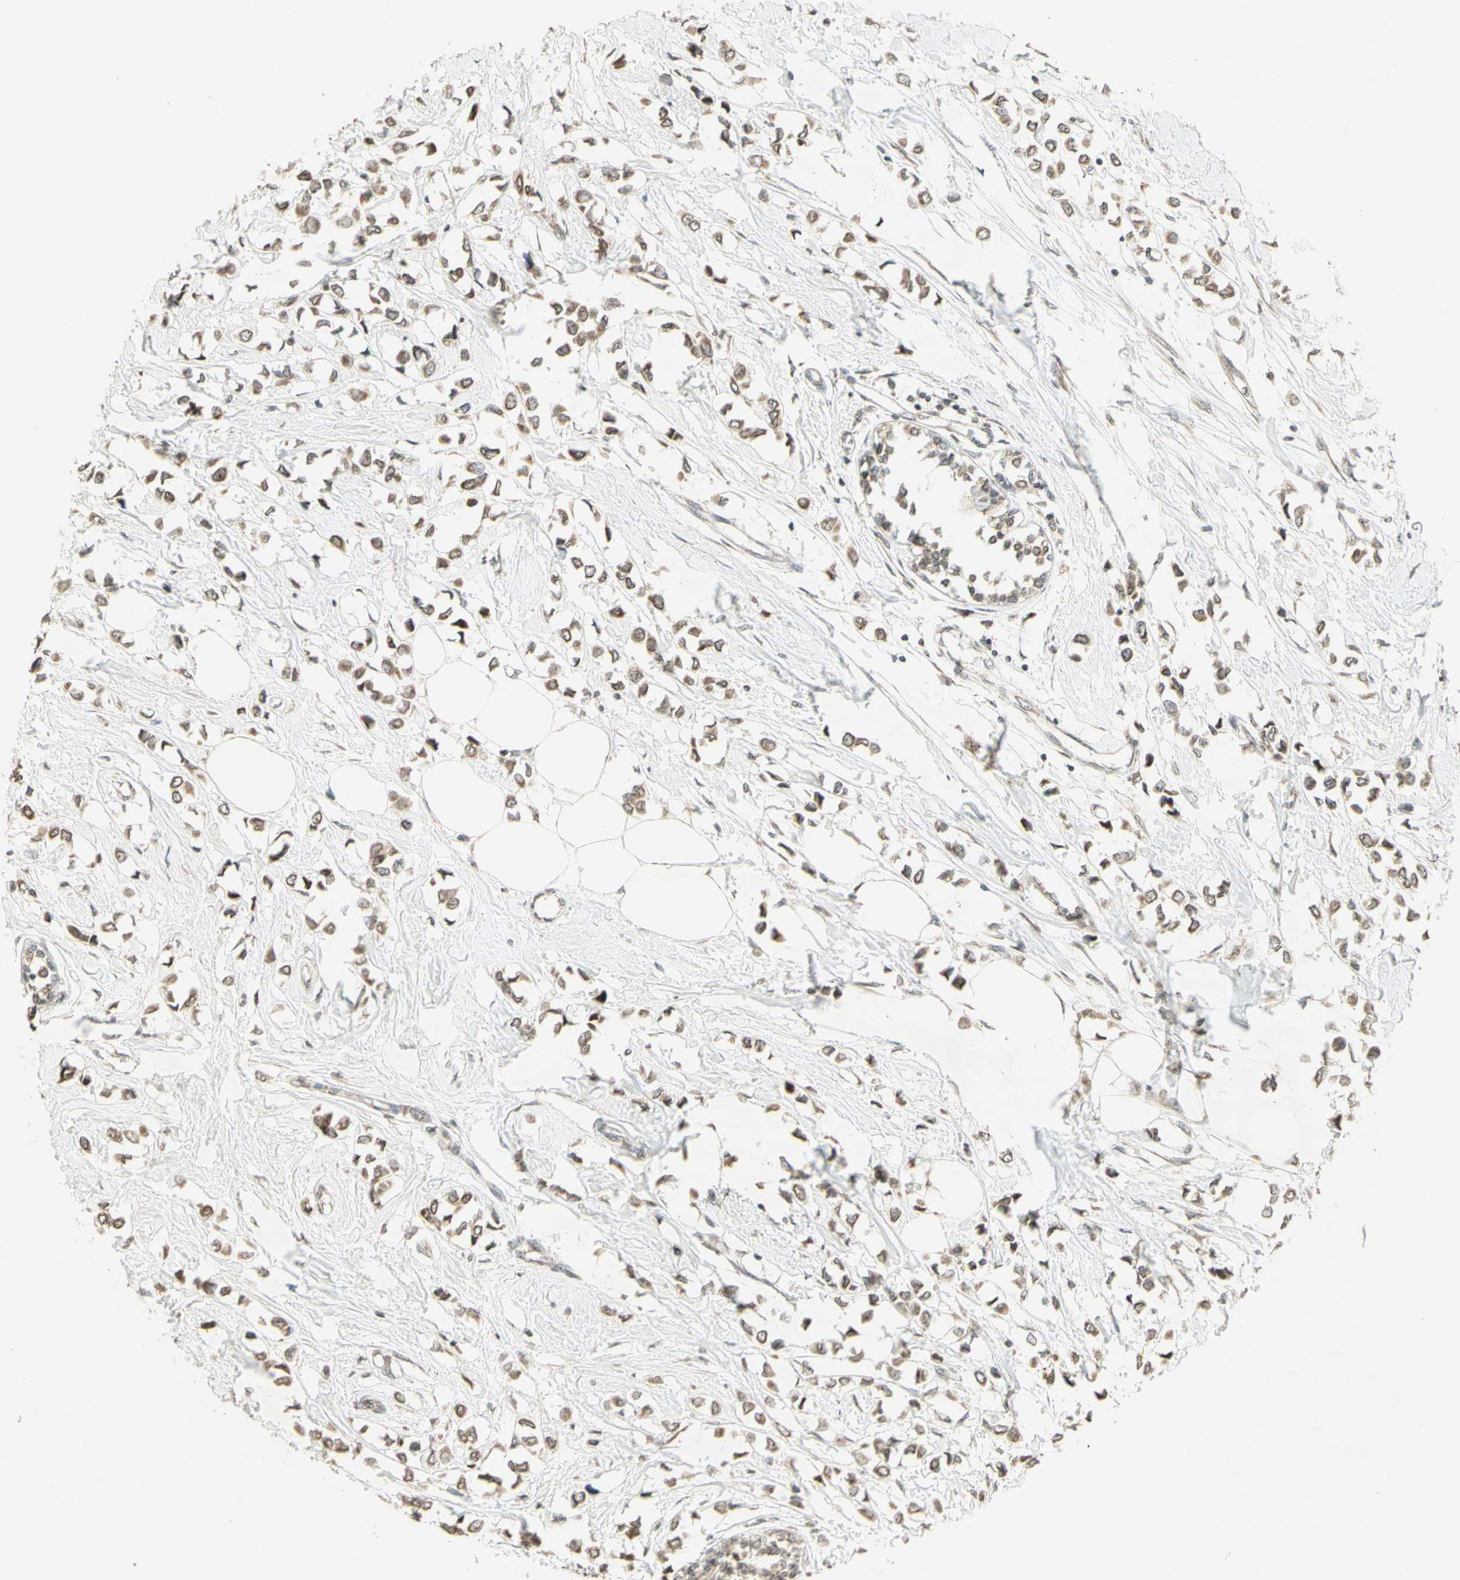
{"staining": {"intensity": "moderate", "quantity": "25%-75%", "location": "cytoplasmic/membranous,nuclear"}, "tissue": "breast cancer", "cell_type": "Tumor cells", "image_type": "cancer", "snomed": [{"axis": "morphology", "description": "Lobular carcinoma"}, {"axis": "topography", "description": "Breast"}], "caption": "Immunohistochemical staining of breast lobular carcinoma demonstrates medium levels of moderate cytoplasmic/membranous and nuclear positivity in approximately 25%-75% of tumor cells.", "gene": "CCNI", "patient": {"sex": "female", "age": 51}}